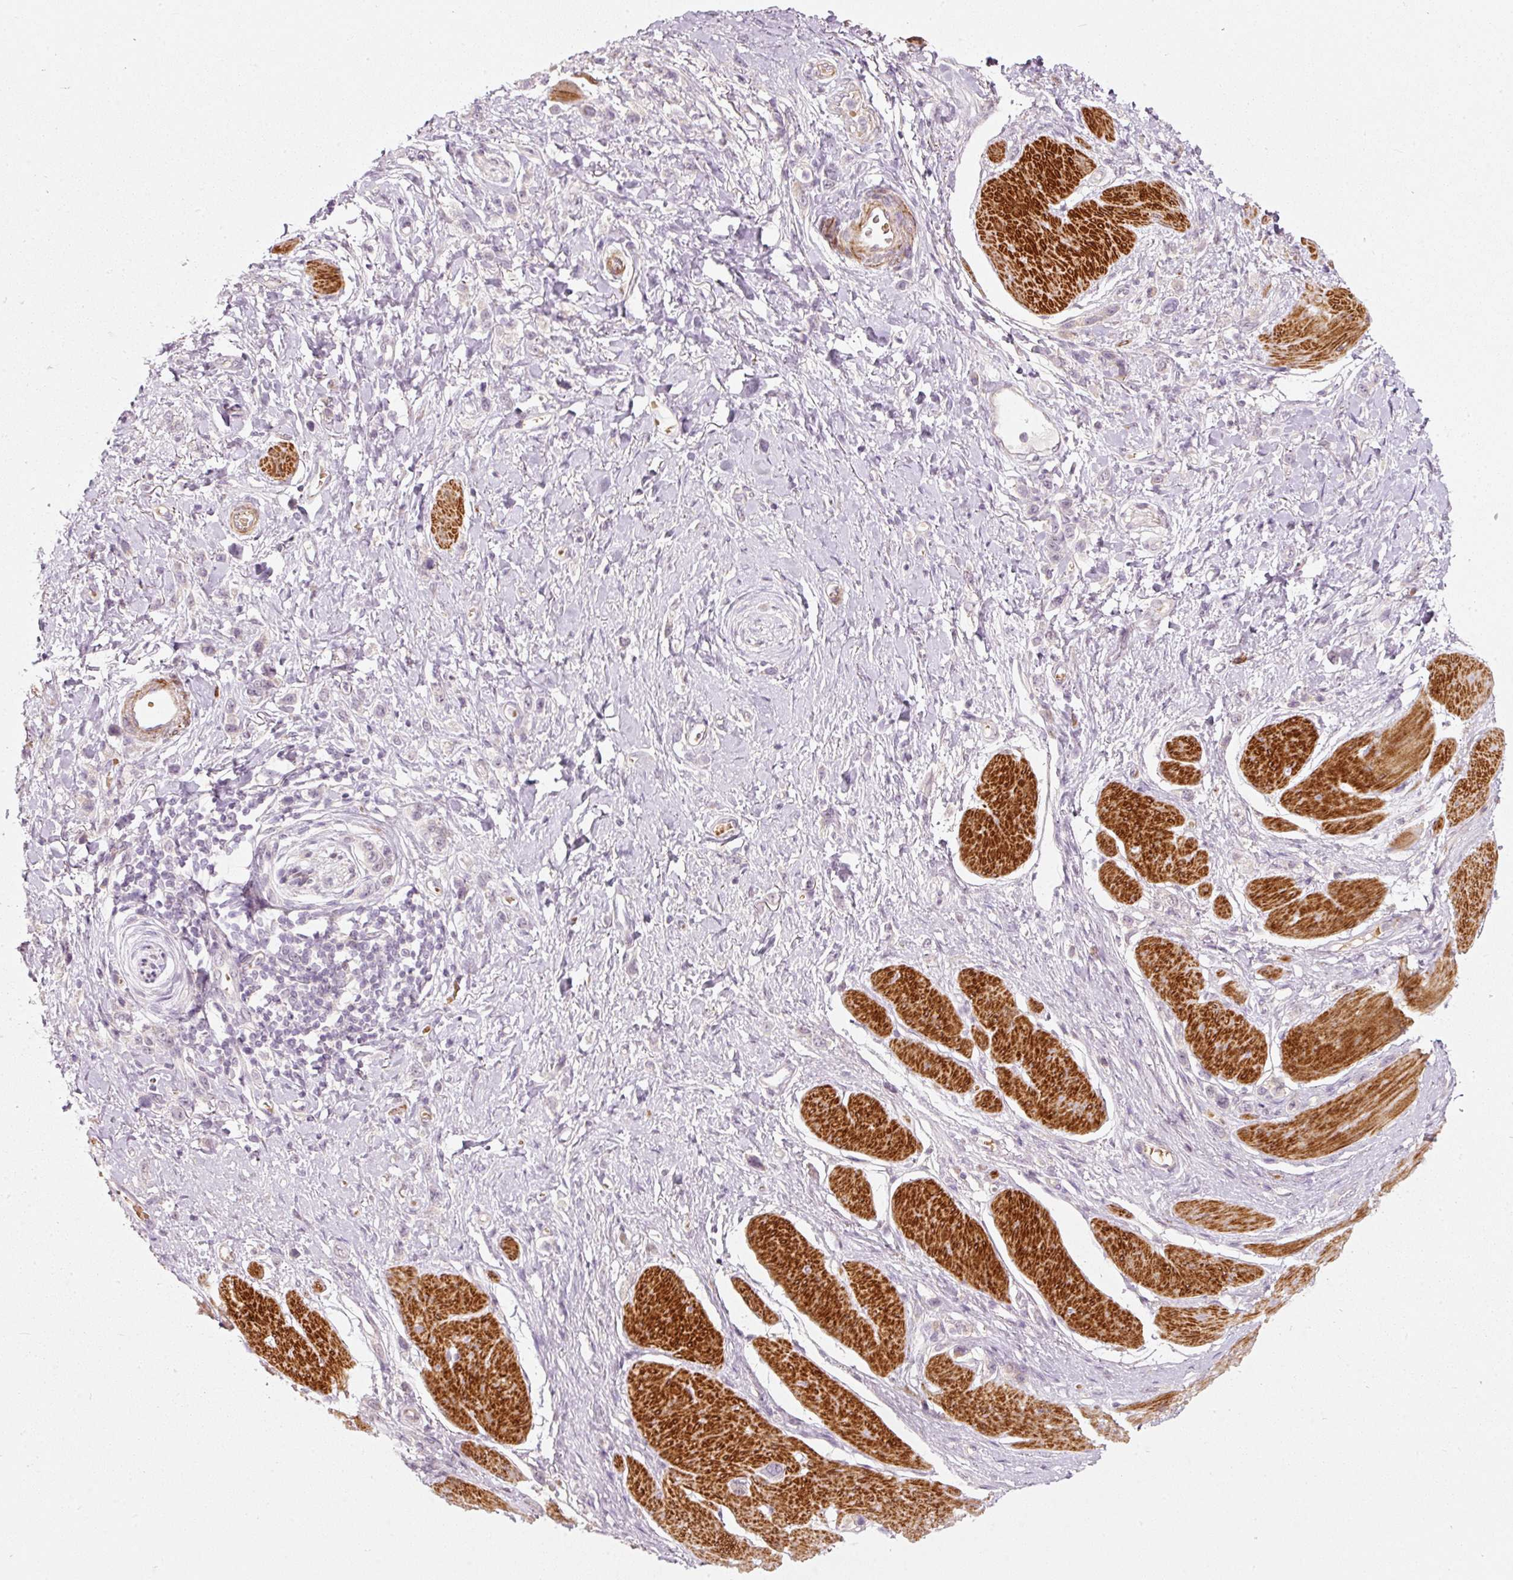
{"staining": {"intensity": "negative", "quantity": "none", "location": "none"}, "tissue": "stomach cancer", "cell_type": "Tumor cells", "image_type": "cancer", "snomed": [{"axis": "morphology", "description": "Adenocarcinoma, NOS"}, {"axis": "topography", "description": "Stomach"}], "caption": "This is an immunohistochemistry image of human stomach adenocarcinoma. There is no expression in tumor cells.", "gene": "KCNQ1", "patient": {"sex": "female", "age": 65}}